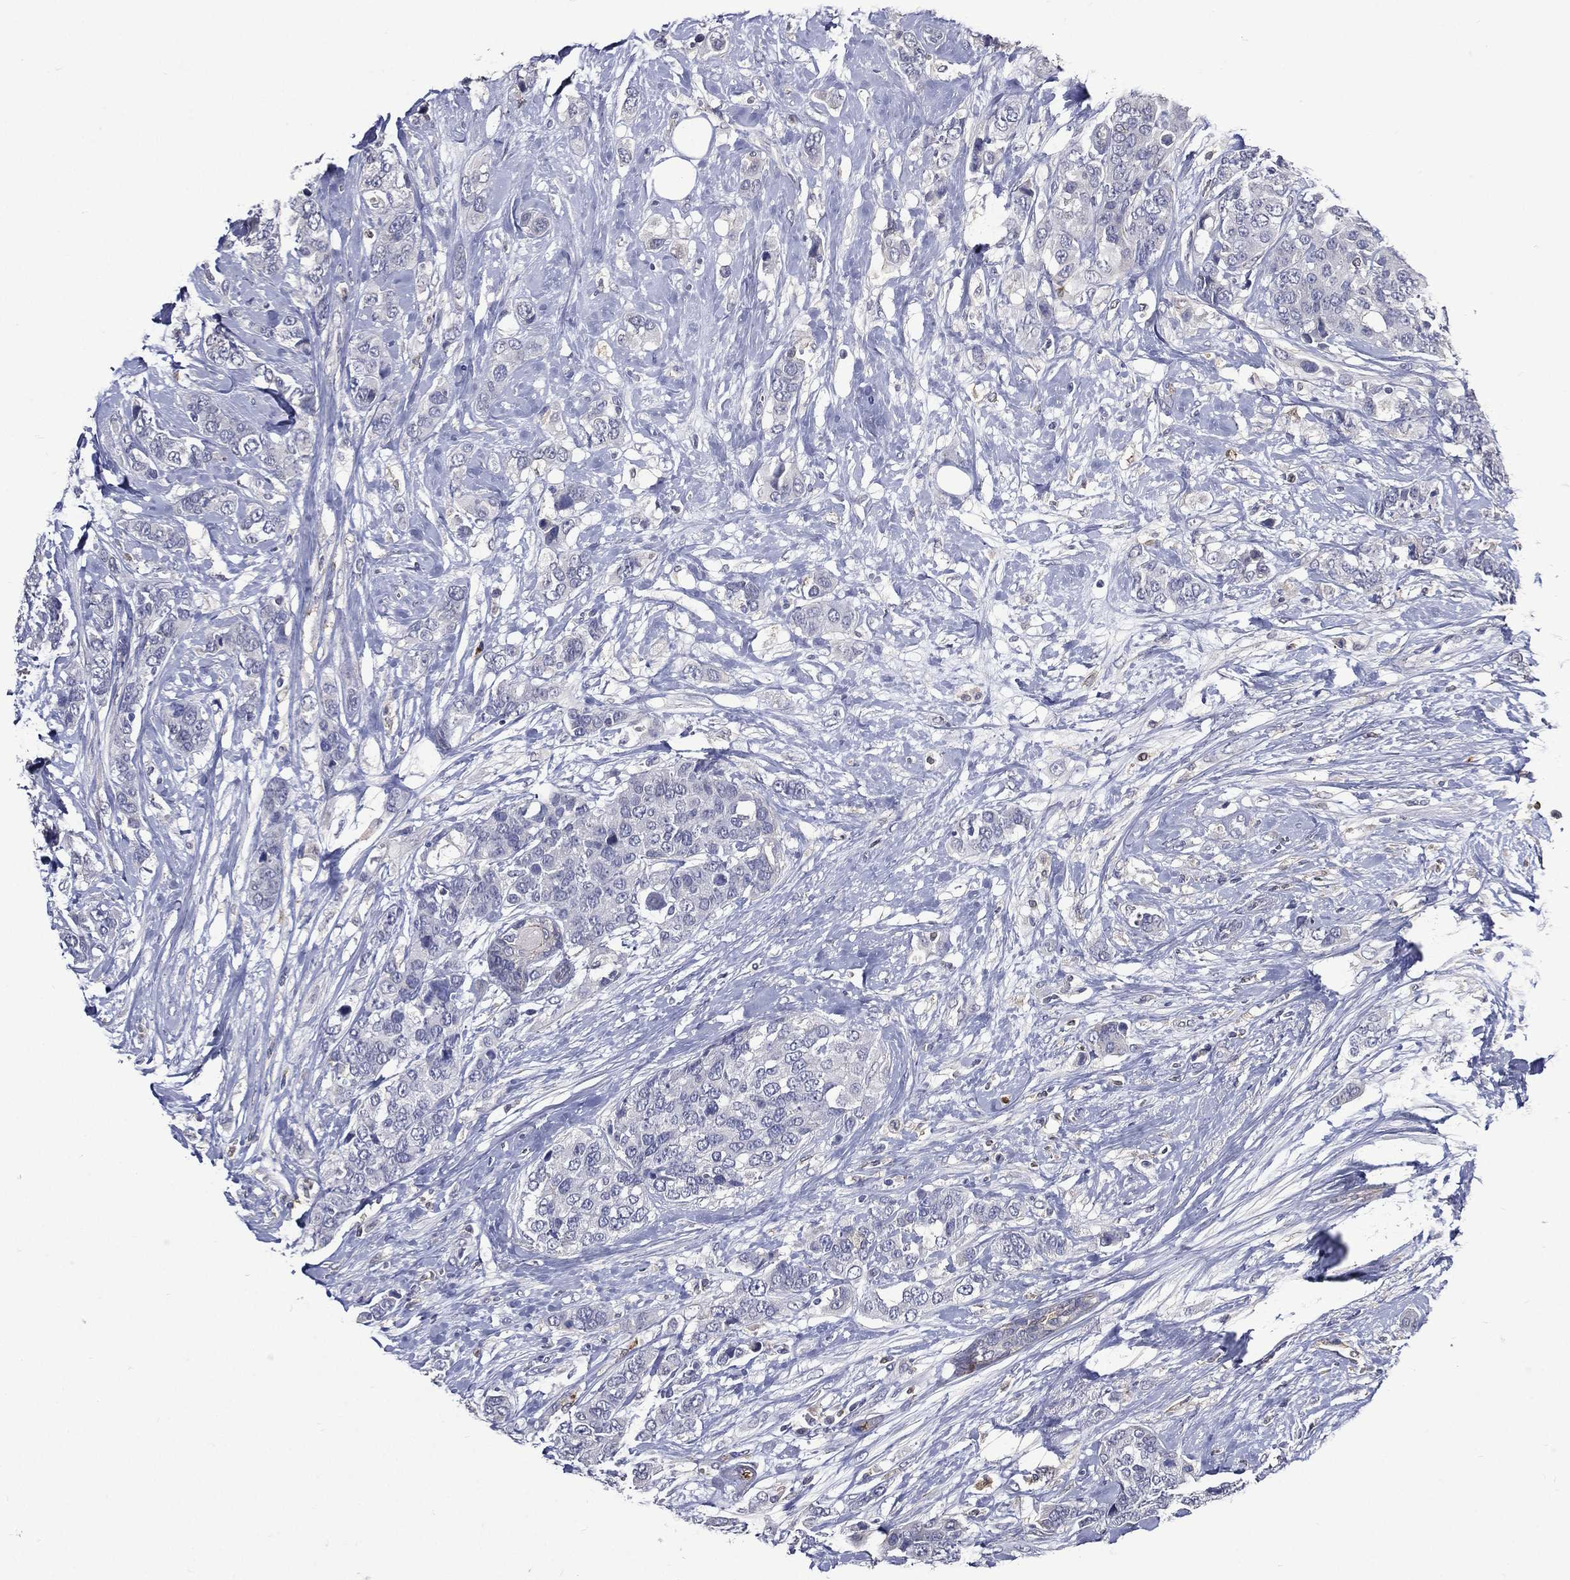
{"staining": {"intensity": "negative", "quantity": "none", "location": "none"}, "tissue": "breast cancer", "cell_type": "Tumor cells", "image_type": "cancer", "snomed": [{"axis": "morphology", "description": "Lobular carcinoma"}, {"axis": "topography", "description": "Breast"}], "caption": "High magnification brightfield microscopy of breast lobular carcinoma stained with DAB (3,3'-diaminobenzidine) (brown) and counterstained with hematoxylin (blue): tumor cells show no significant expression.", "gene": "GPR171", "patient": {"sex": "female", "age": 59}}